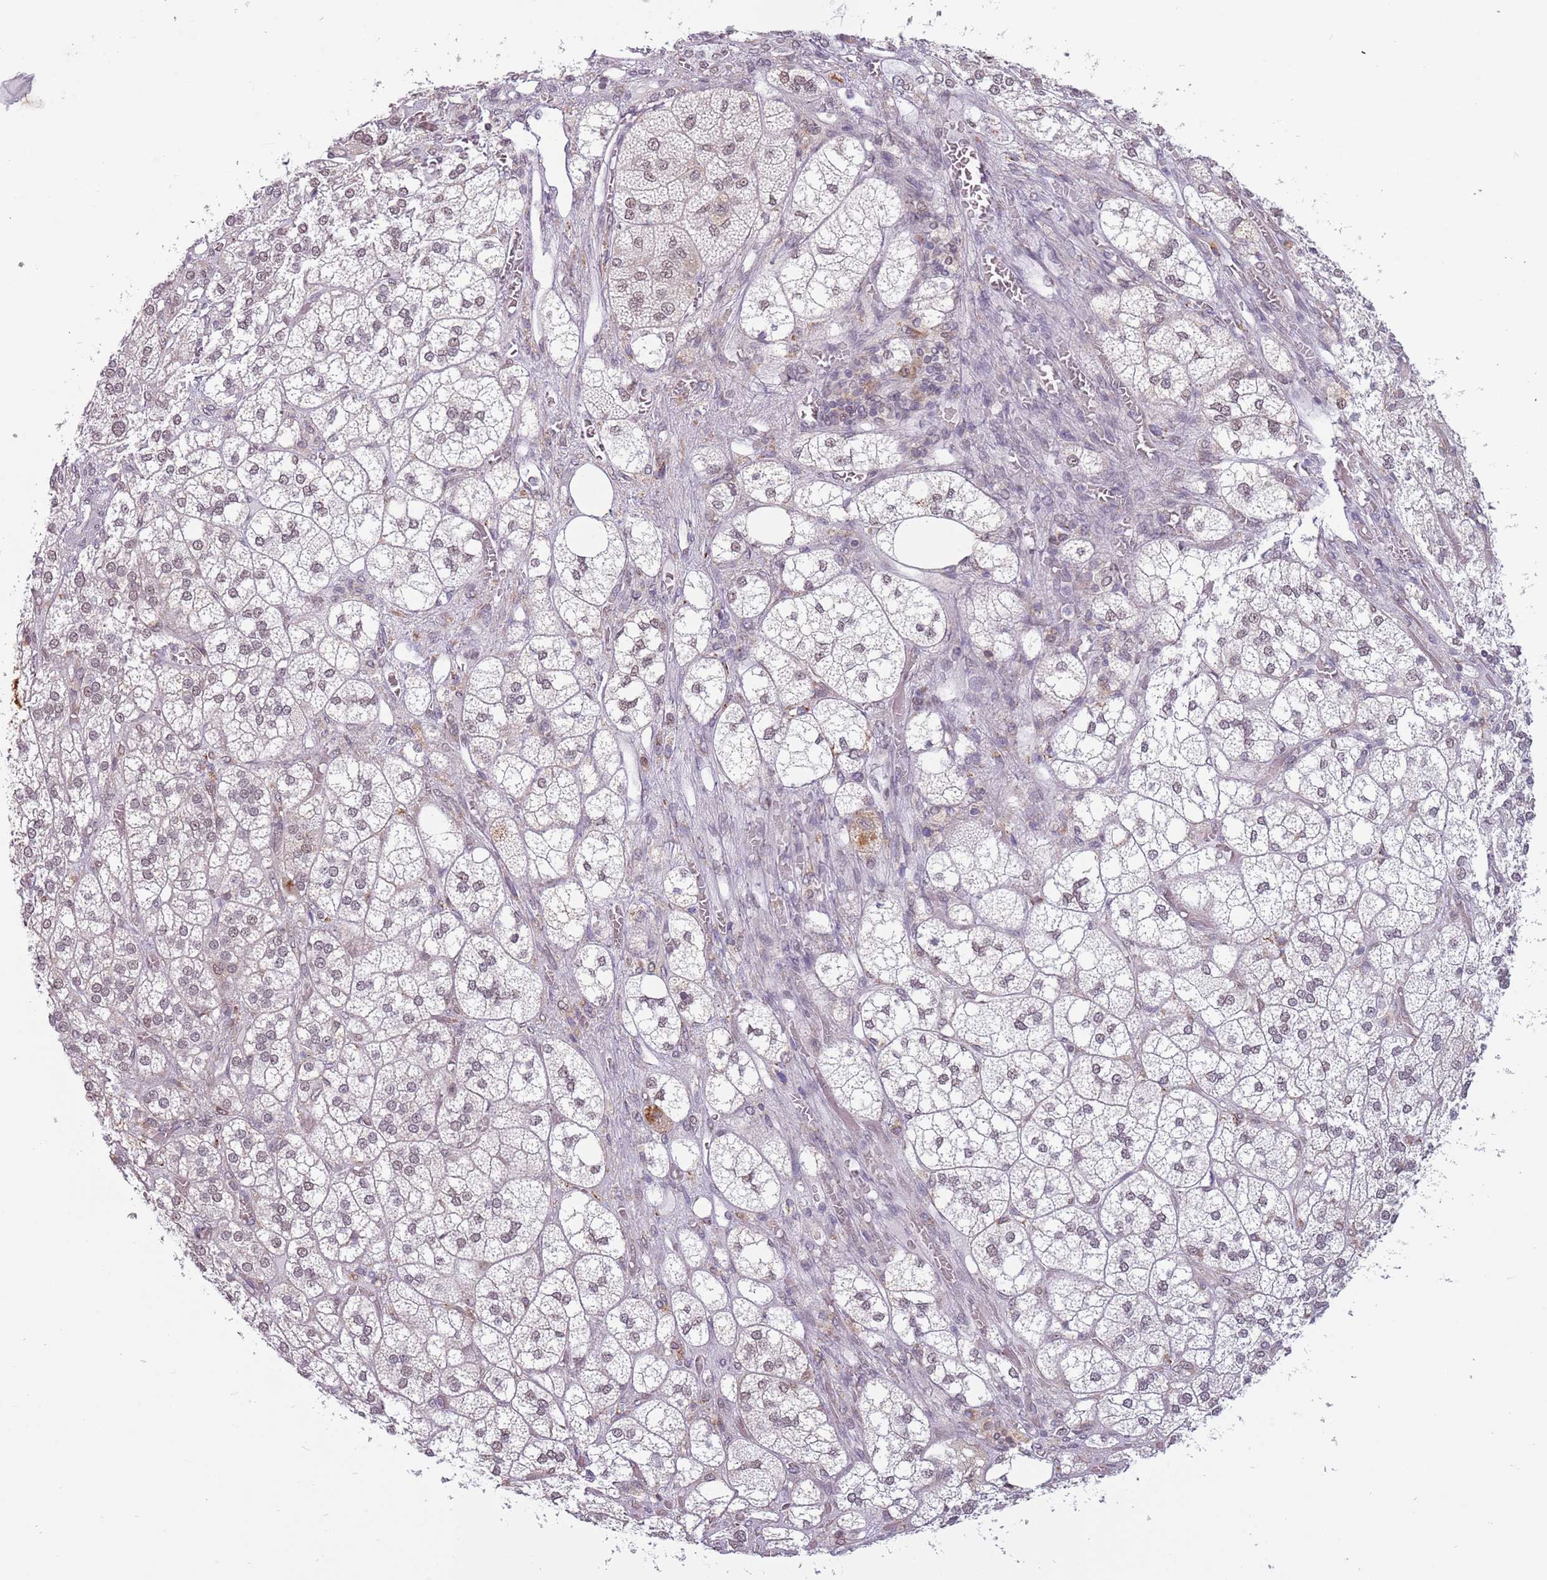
{"staining": {"intensity": "weak", "quantity": "25%-75%", "location": "nuclear"}, "tissue": "adrenal gland", "cell_type": "Glandular cells", "image_type": "normal", "snomed": [{"axis": "morphology", "description": "Normal tissue, NOS"}, {"axis": "topography", "description": "Adrenal gland"}], "caption": "Immunohistochemistry image of normal human adrenal gland stained for a protein (brown), which exhibits low levels of weak nuclear expression in approximately 25%-75% of glandular cells.", "gene": "BARD1", "patient": {"sex": "male", "age": 61}}